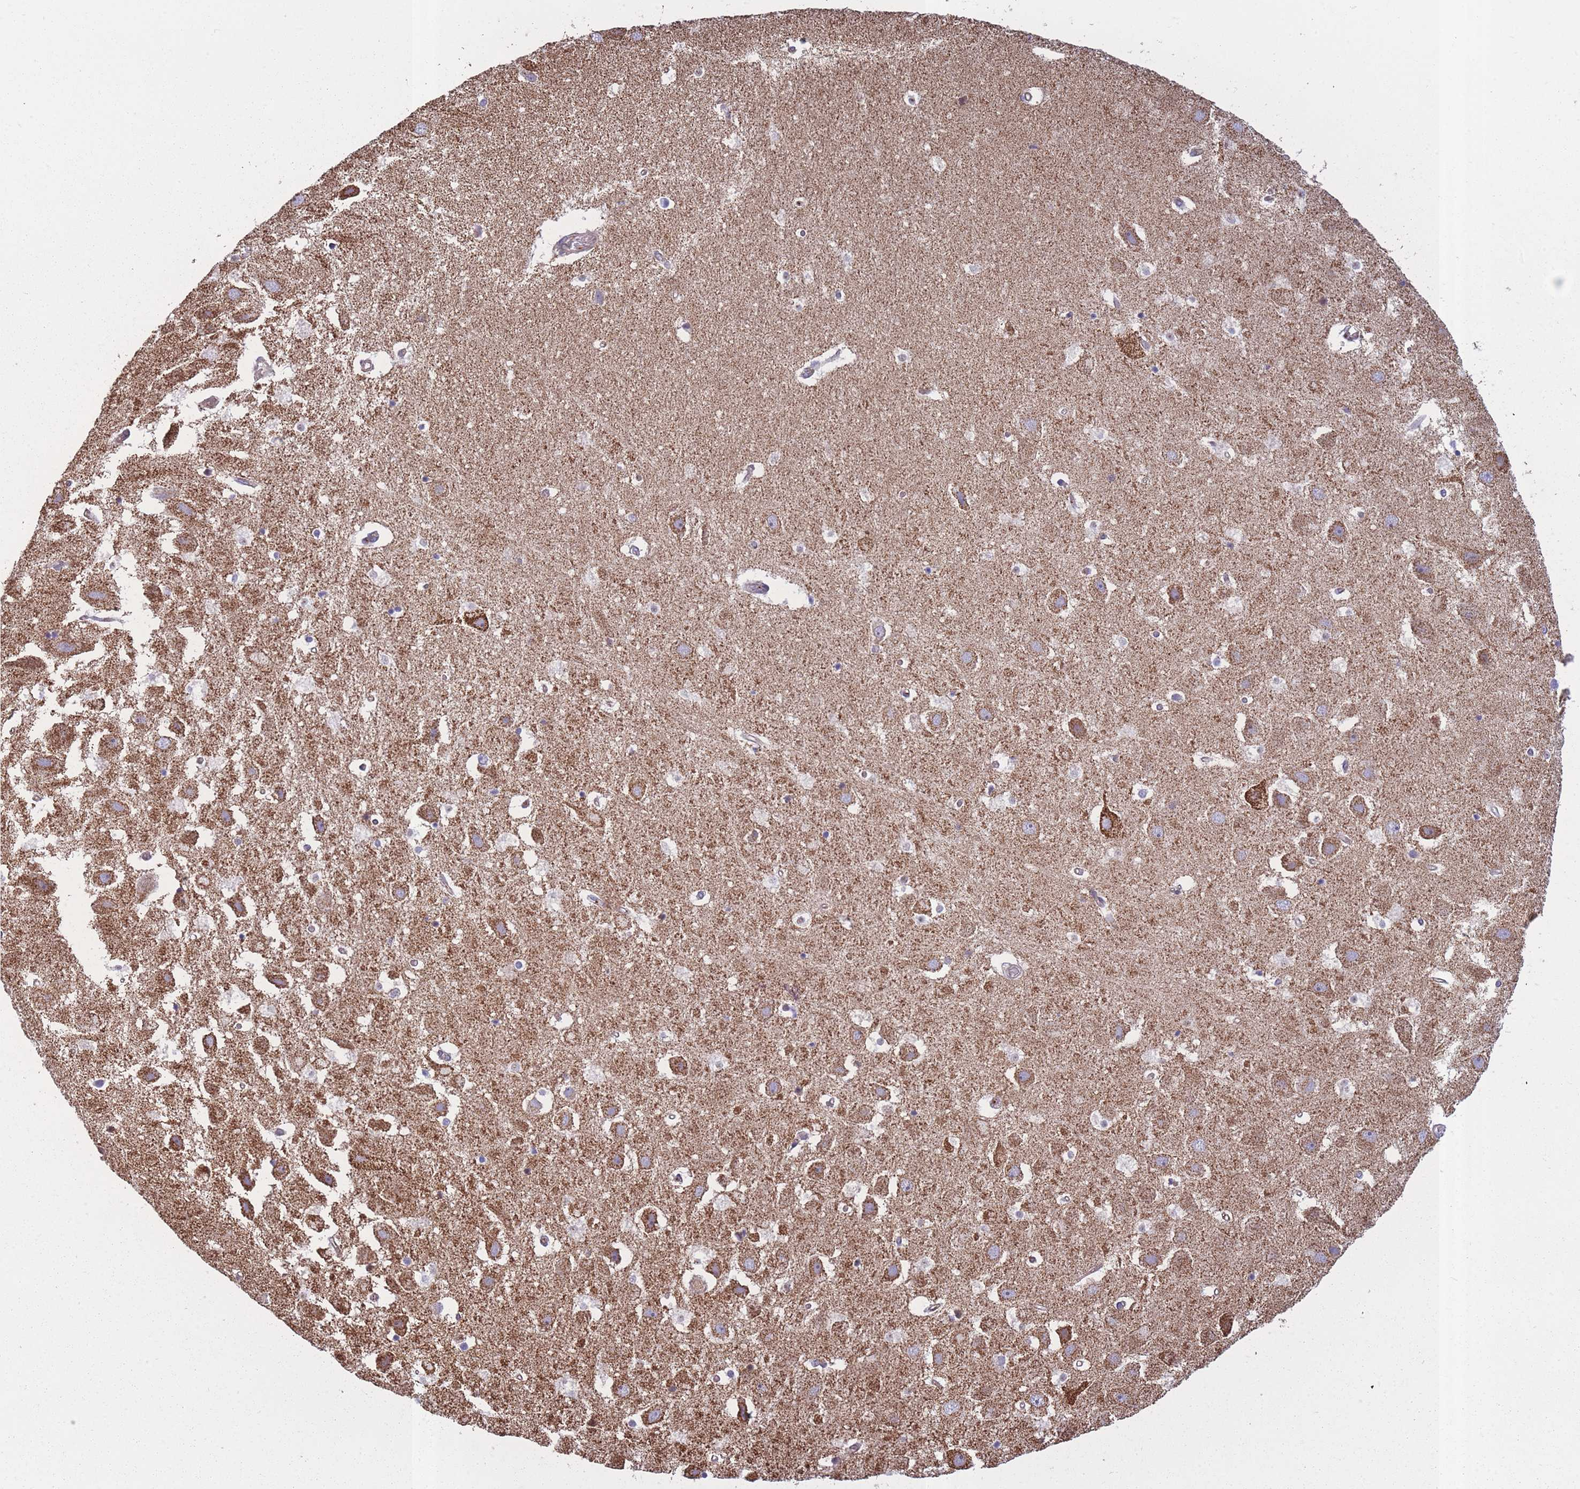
{"staining": {"intensity": "moderate", "quantity": "25%-75%", "location": "cytoplasmic/membranous"}, "tissue": "hippocampus", "cell_type": "Glial cells", "image_type": "normal", "snomed": [{"axis": "morphology", "description": "Normal tissue, NOS"}, {"axis": "topography", "description": "Hippocampus"}], "caption": "This is a micrograph of IHC staining of benign hippocampus, which shows moderate staining in the cytoplasmic/membranous of glial cells.", "gene": "KAT2A", "patient": {"sex": "female", "age": 52}}